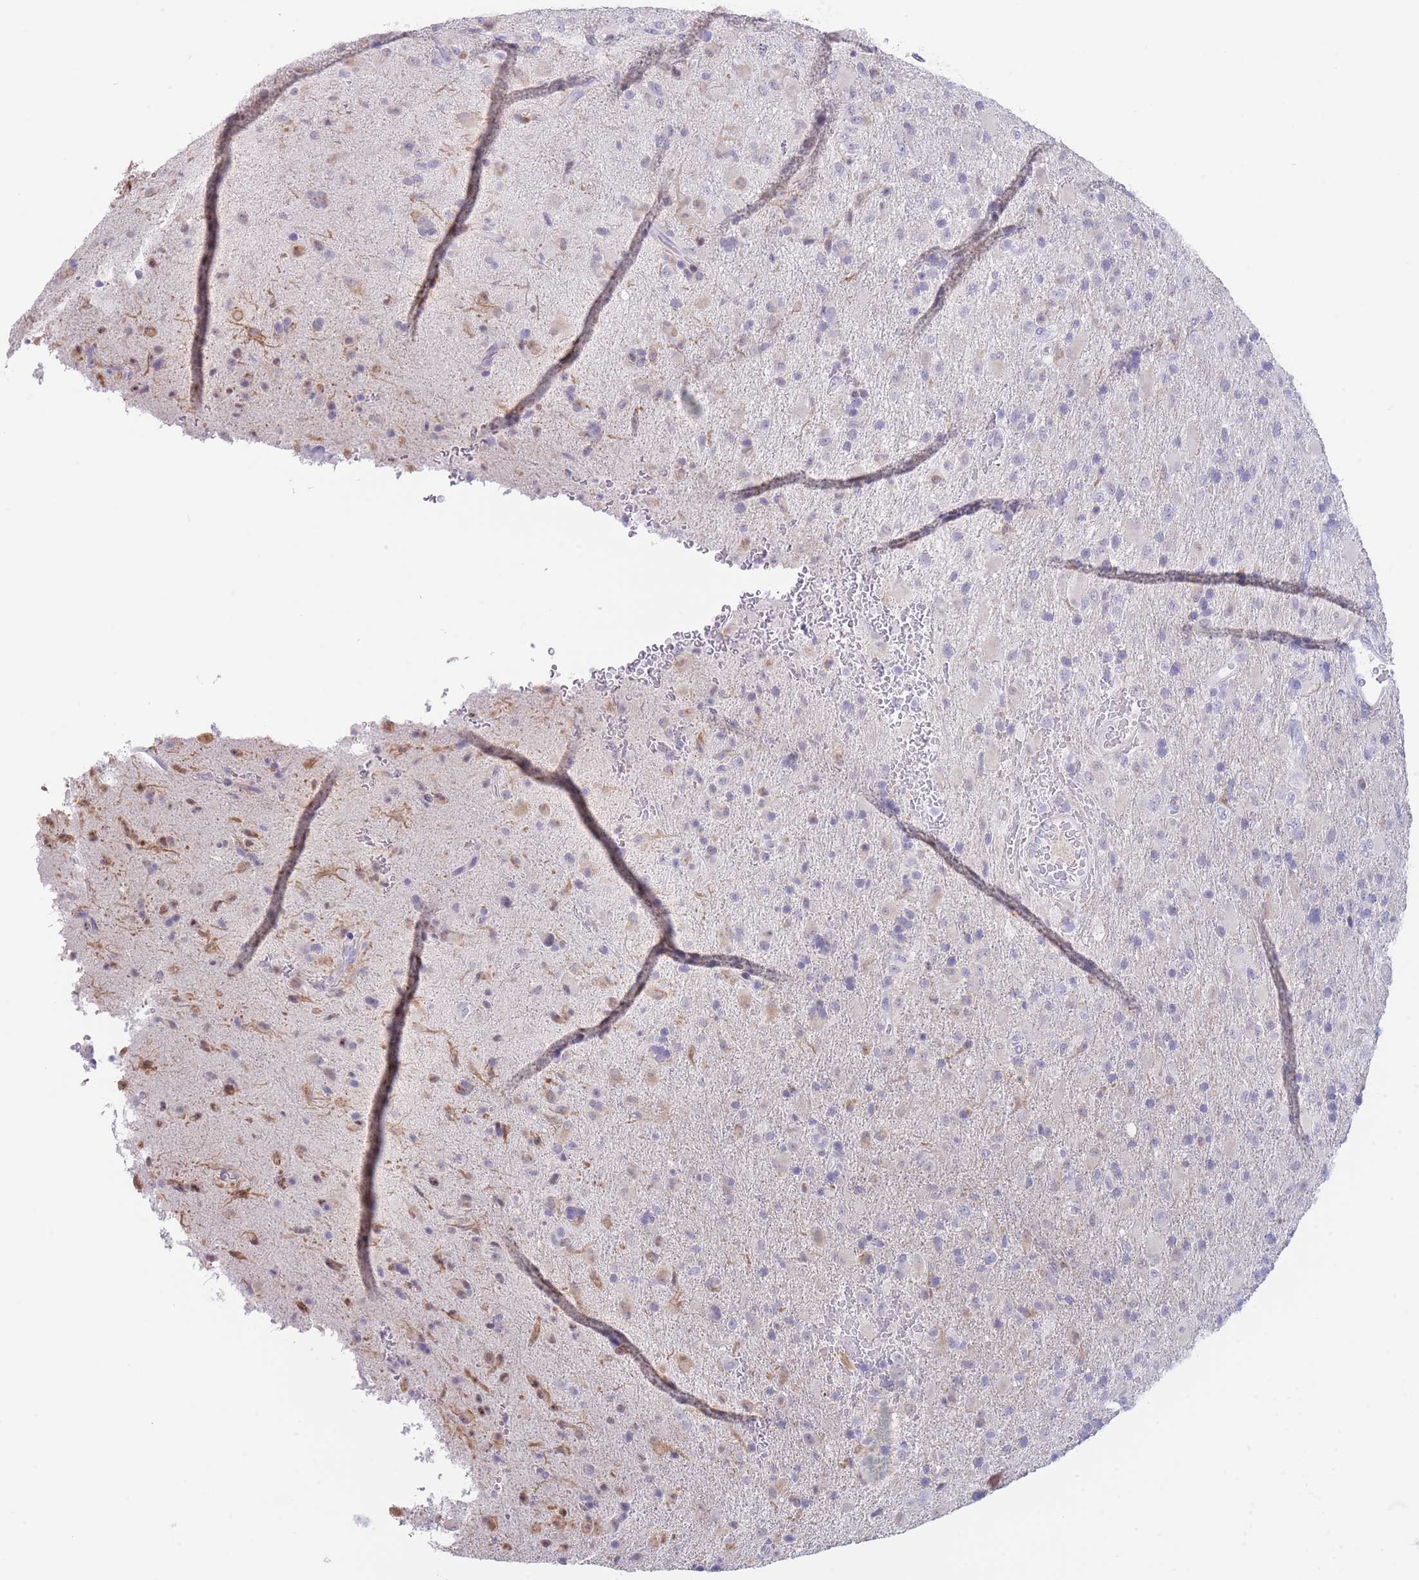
{"staining": {"intensity": "negative", "quantity": "none", "location": "none"}, "tissue": "glioma", "cell_type": "Tumor cells", "image_type": "cancer", "snomed": [{"axis": "morphology", "description": "Glioma, malignant, Low grade"}, {"axis": "topography", "description": "Brain"}], "caption": "A high-resolution micrograph shows immunohistochemistry staining of glioma, which displays no significant positivity in tumor cells. (DAB (3,3'-diaminobenzidine) immunohistochemistry (IHC), high magnification).", "gene": "ASAP3", "patient": {"sex": "male", "age": 65}}